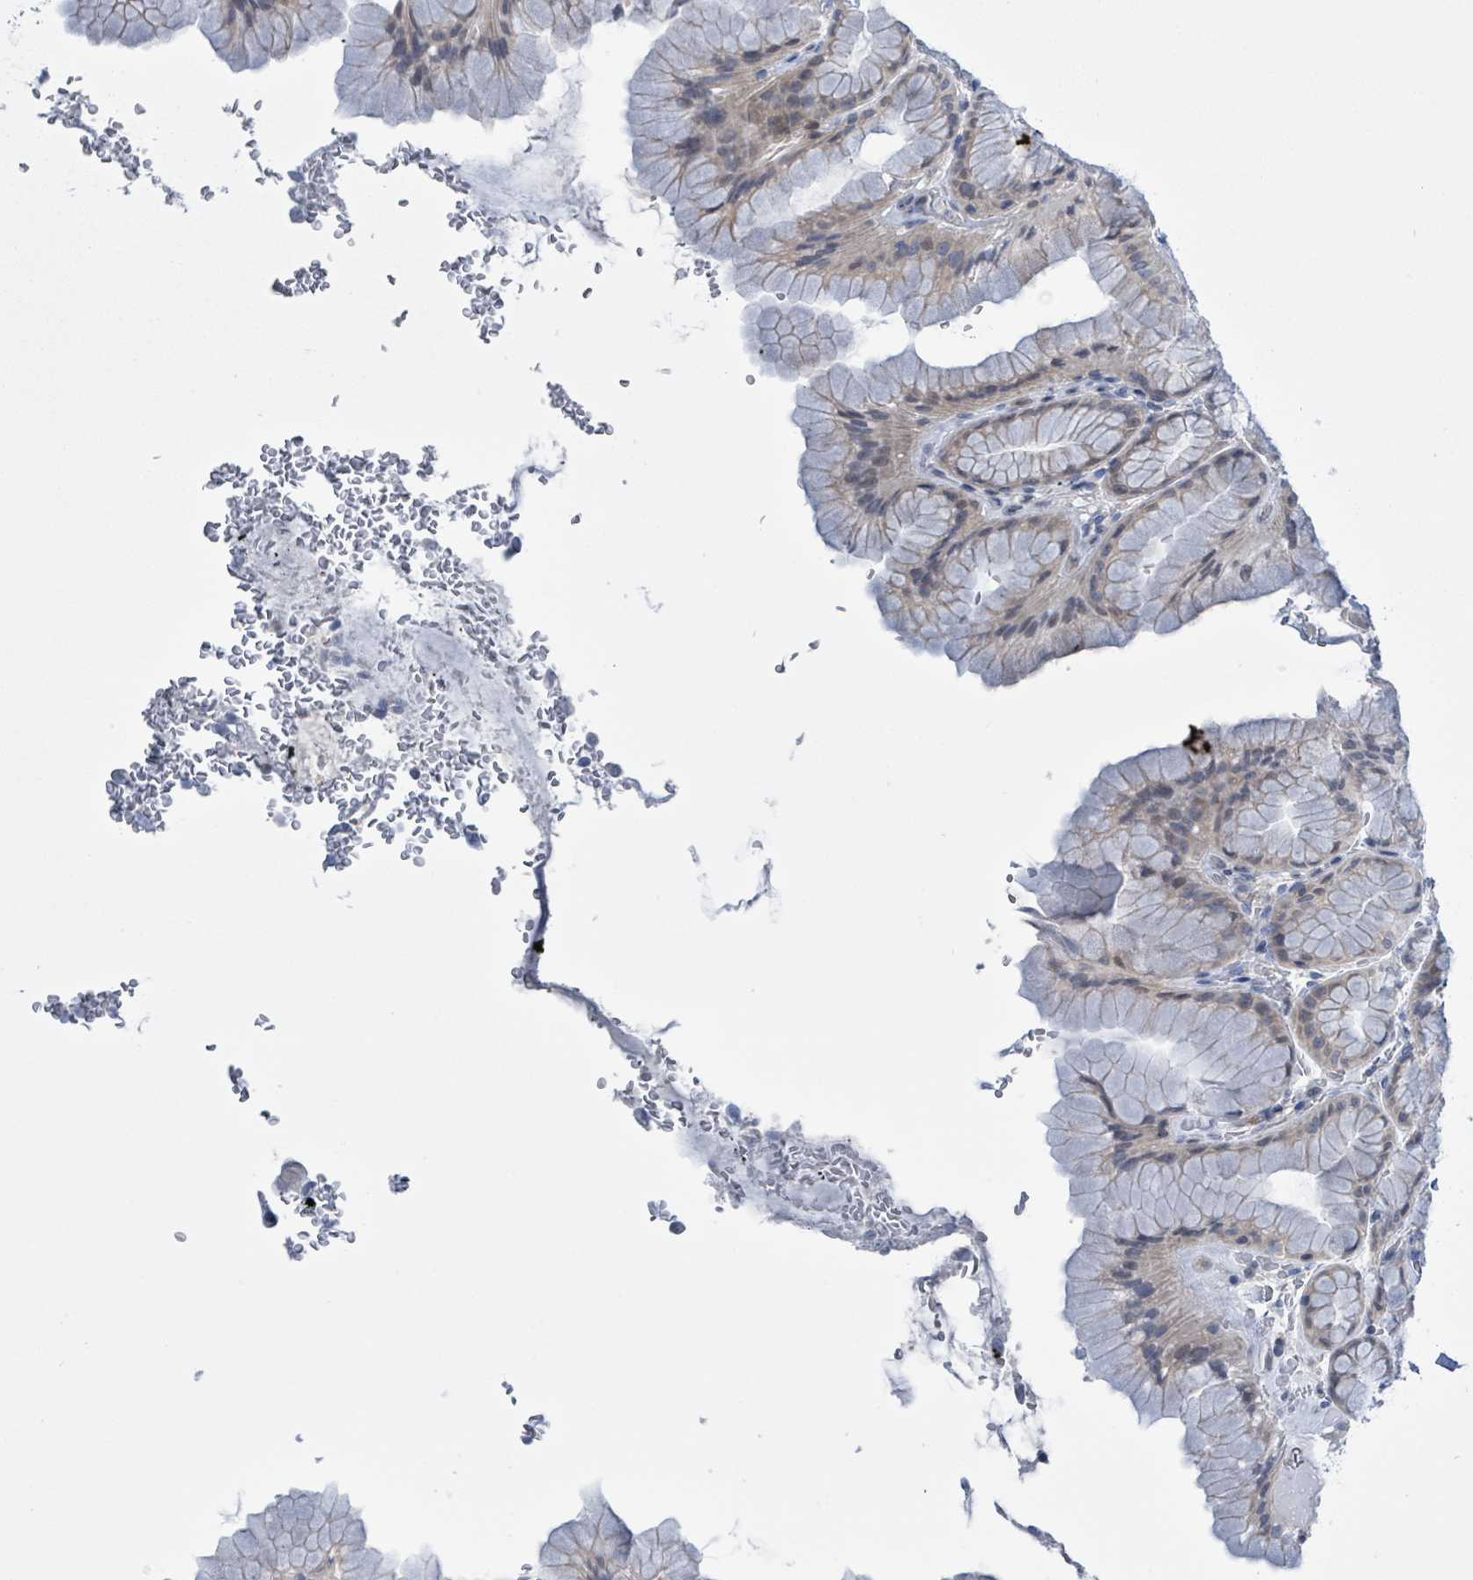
{"staining": {"intensity": "weak", "quantity": "25%-75%", "location": "cytoplasmic/membranous"}, "tissue": "stomach", "cell_type": "Glandular cells", "image_type": "normal", "snomed": [{"axis": "morphology", "description": "Normal tissue, NOS"}, {"axis": "topography", "description": "Stomach, upper"}, {"axis": "topography", "description": "Stomach, lower"}], "caption": "Immunohistochemistry photomicrograph of benign stomach: human stomach stained using immunohistochemistry displays low levels of weak protein expression localized specifically in the cytoplasmic/membranous of glandular cells, appearing as a cytoplasmic/membranous brown color.", "gene": "DGKZ", "patient": {"sex": "male", "age": 67}}